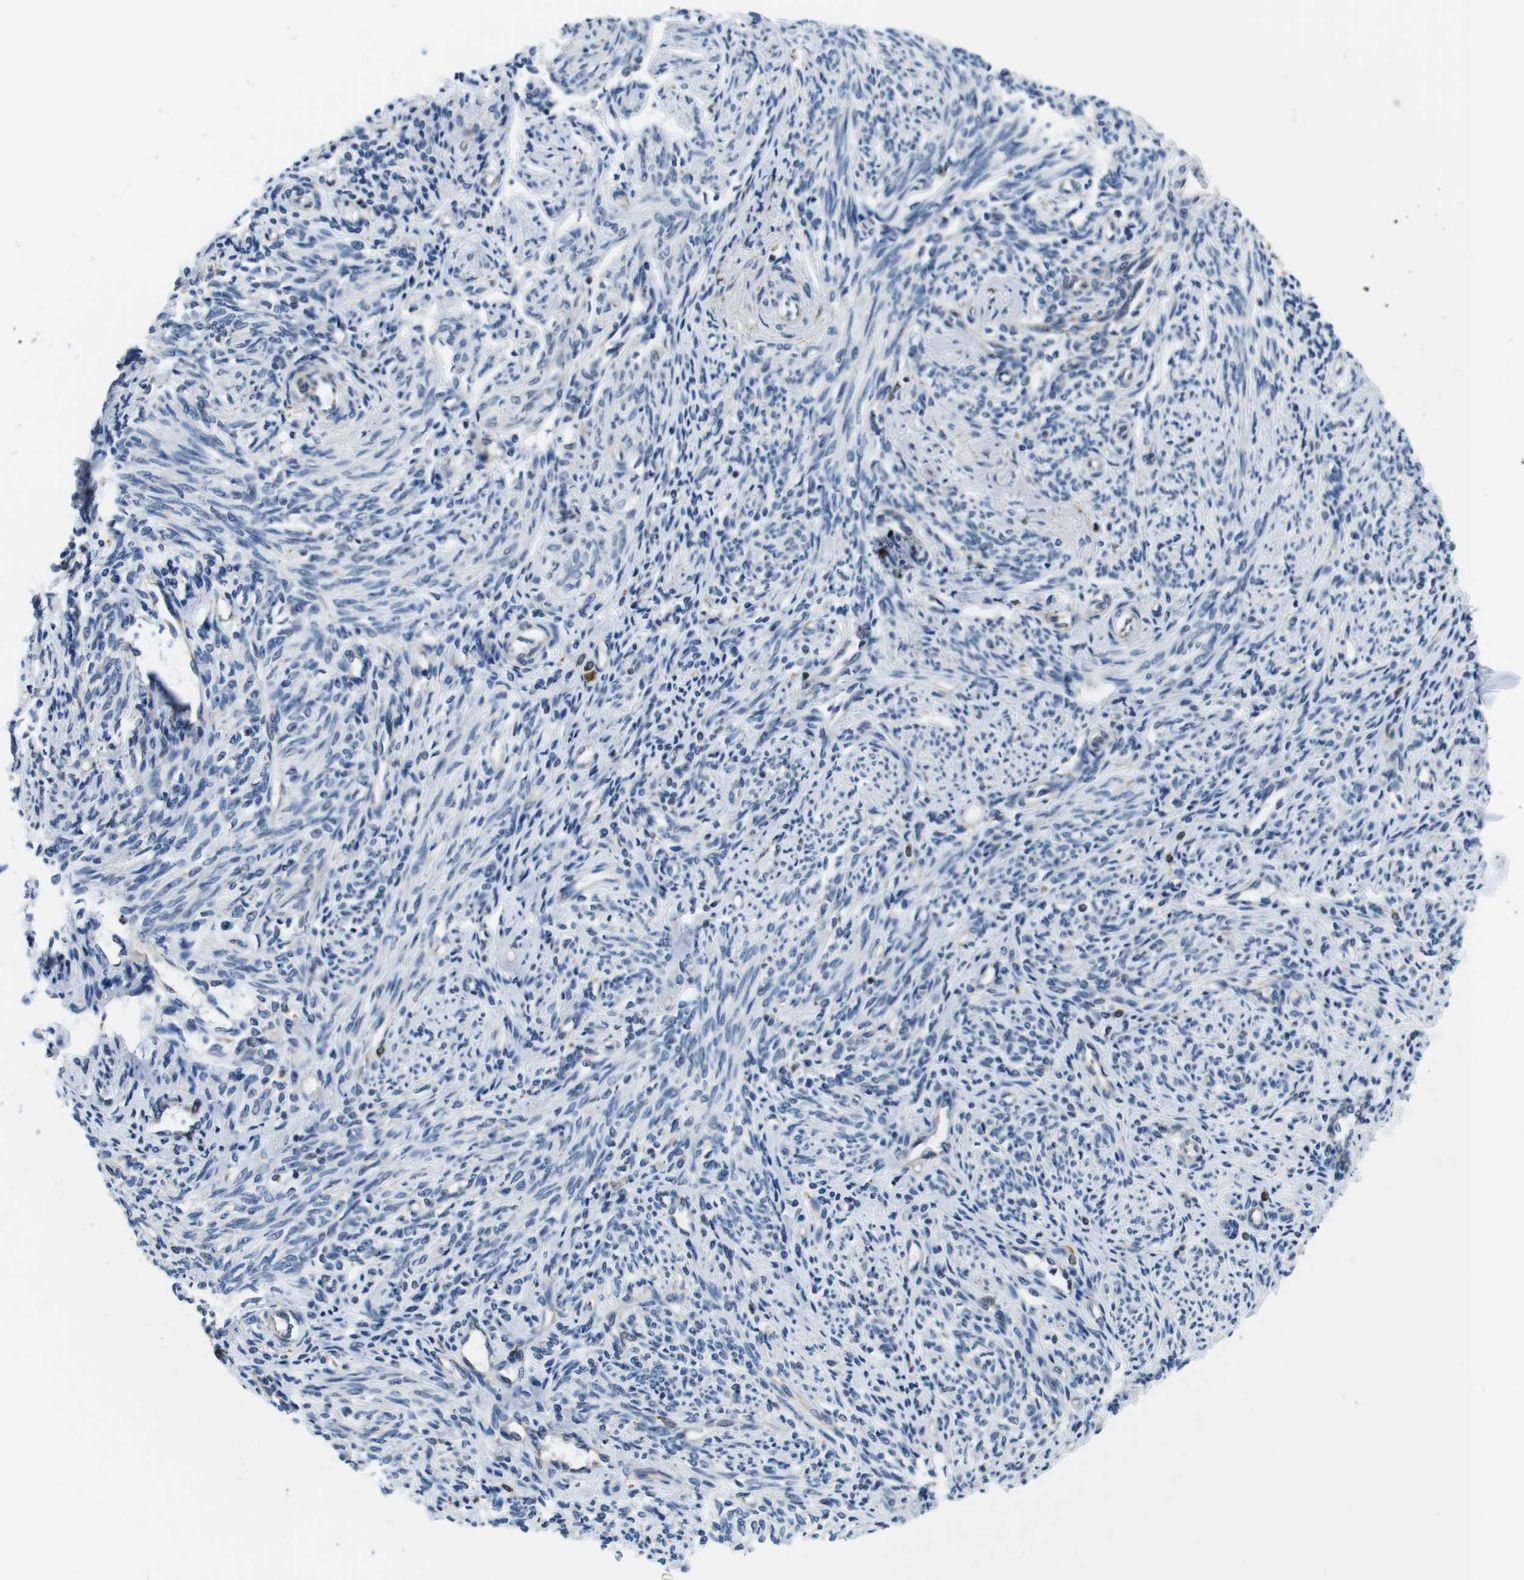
{"staining": {"intensity": "weak", "quantity": "25%-75%", "location": "cytoplasmic/membranous"}, "tissue": "endometrium", "cell_type": "Cells in endometrial stroma", "image_type": "normal", "snomed": [{"axis": "morphology", "description": "Normal tissue, NOS"}, {"axis": "topography", "description": "Endometrium"}], "caption": "The micrograph reveals staining of unremarkable endometrium, revealing weak cytoplasmic/membranous protein expression (brown color) within cells in endometrial stroma.", "gene": "UGGT1", "patient": {"sex": "female", "age": 71}}